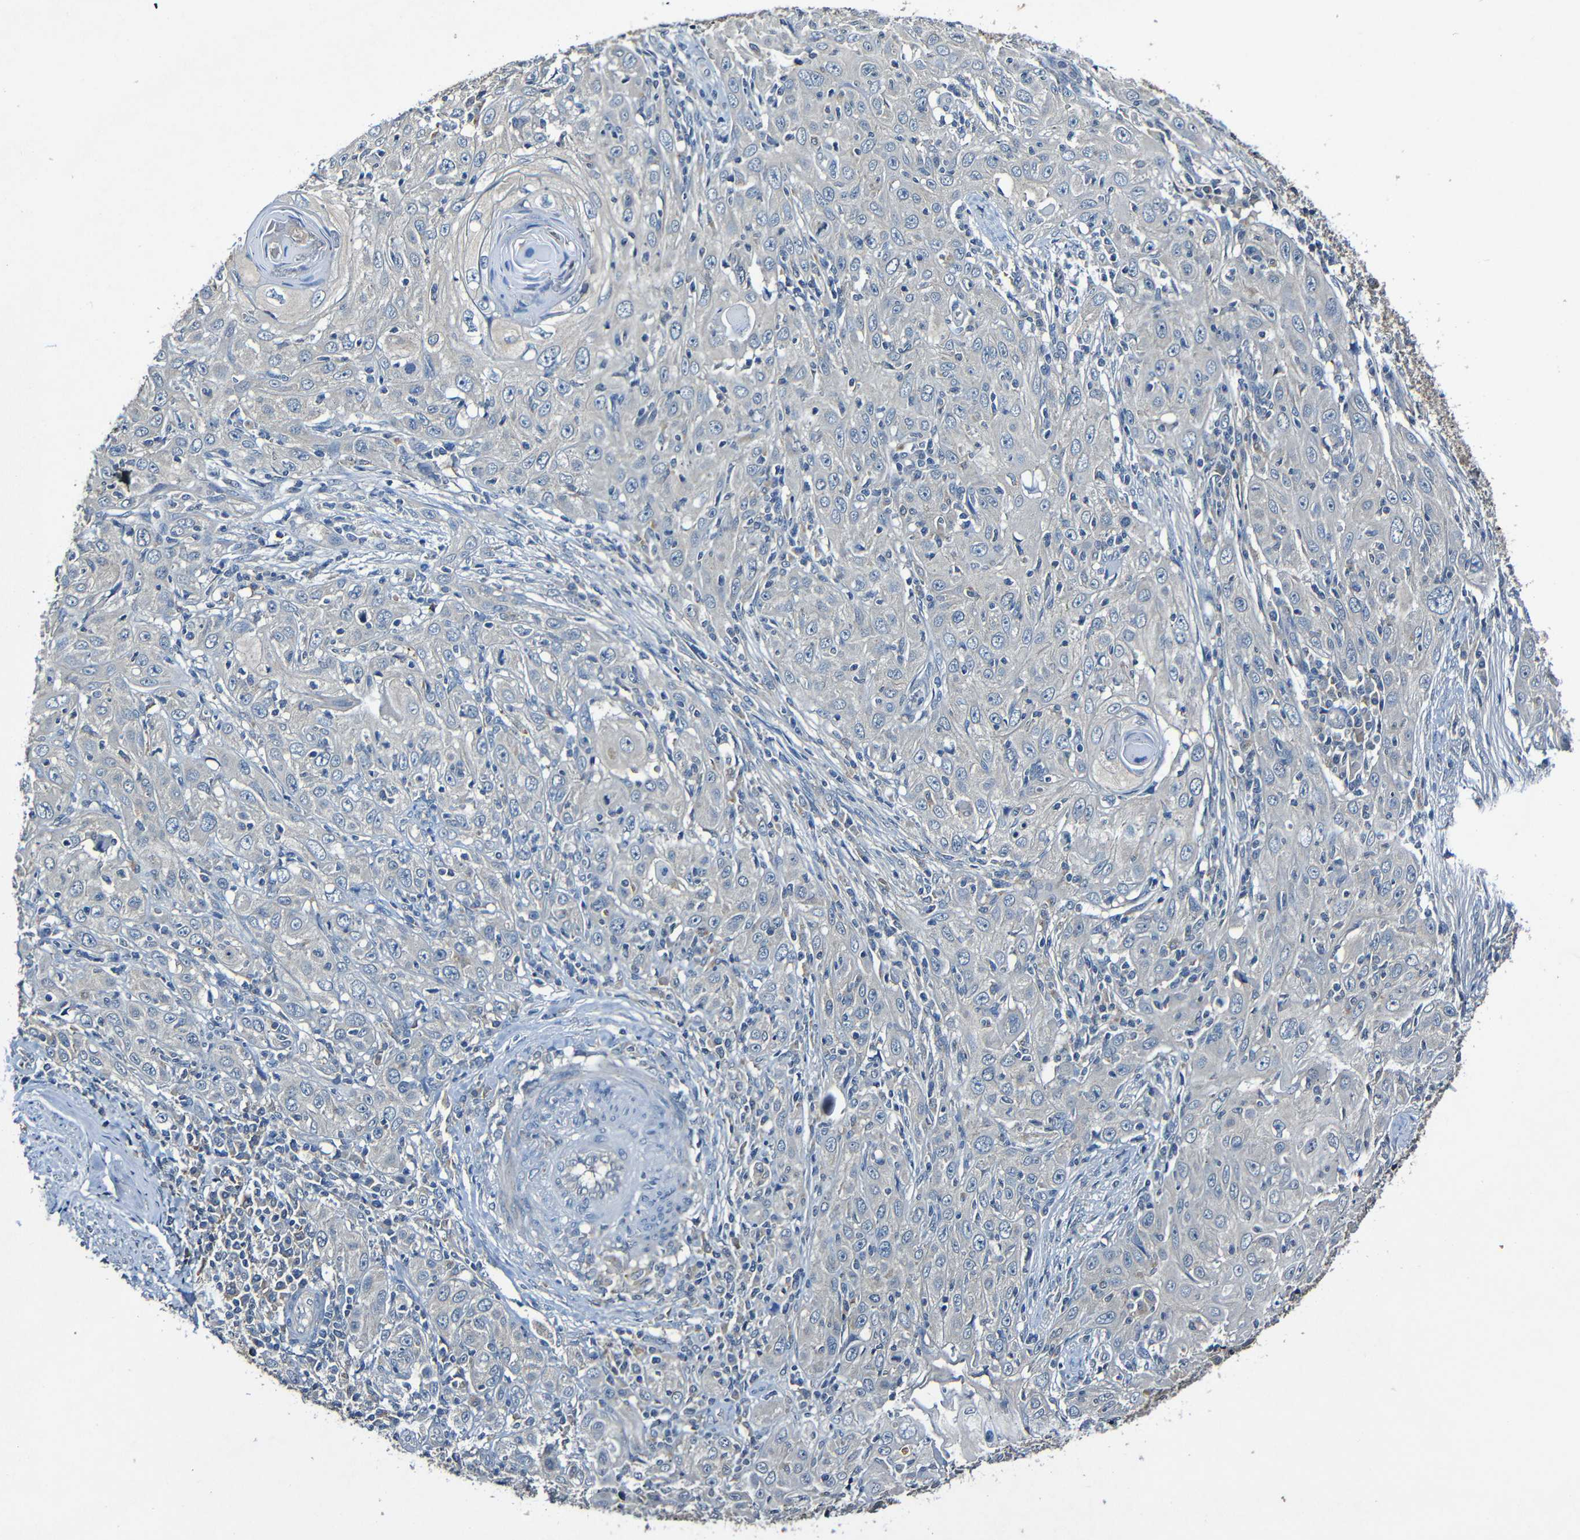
{"staining": {"intensity": "negative", "quantity": "none", "location": "none"}, "tissue": "skin cancer", "cell_type": "Tumor cells", "image_type": "cancer", "snomed": [{"axis": "morphology", "description": "Squamous cell carcinoma, NOS"}, {"axis": "topography", "description": "Skin"}], "caption": "Immunohistochemistry histopathology image of neoplastic tissue: human squamous cell carcinoma (skin) stained with DAB displays no significant protein positivity in tumor cells.", "gene": "LRRC70", "patient": {"sex": "female", "age": 88}}